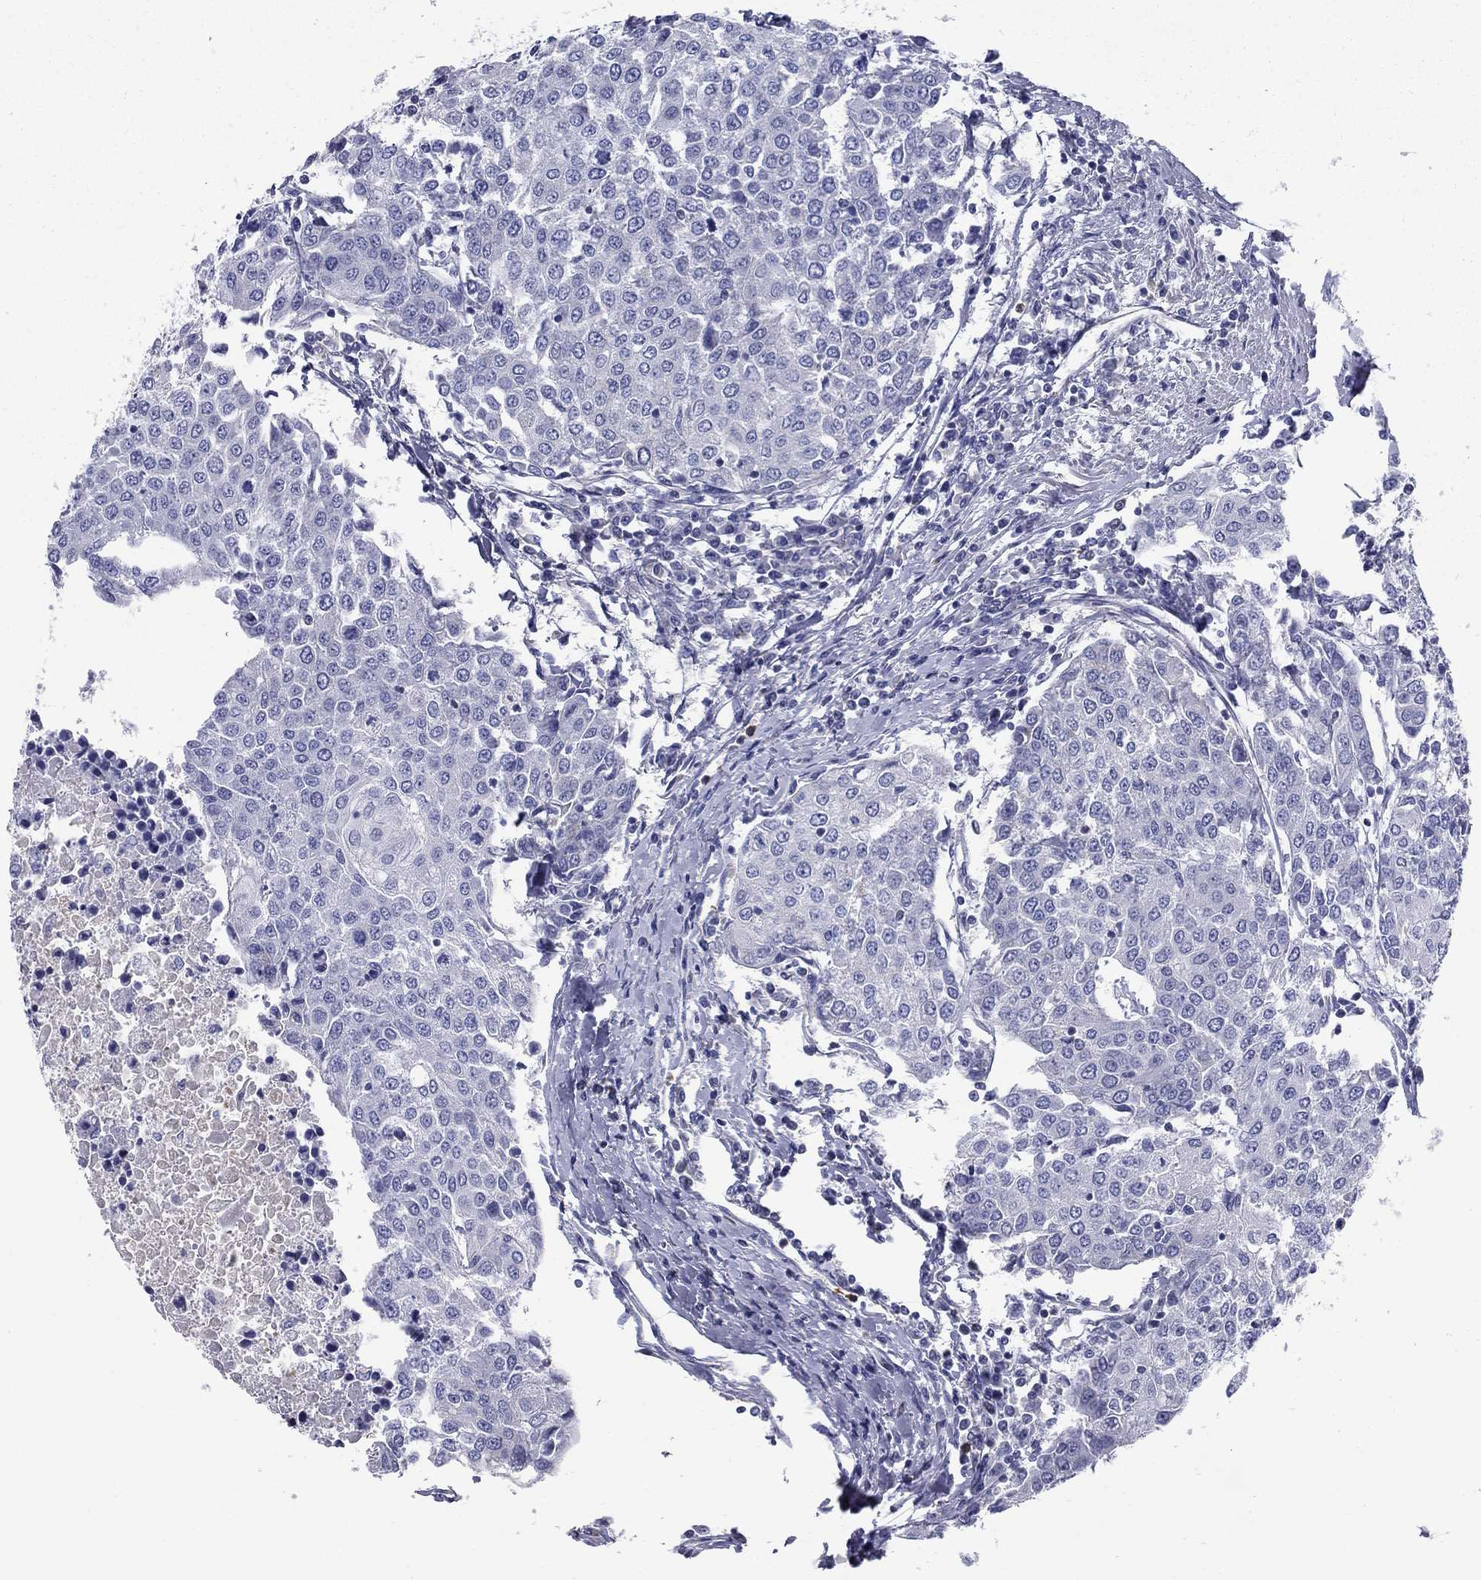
{"staining": {"intensity": "negative", "quantity": "none", "location": "none"}, "tissue": "urothelial cancer", "cell_type": "Tumor cells", "image_type": "cancer", "snomed": [{"axis": "morphology", "description": "Urothelial carcinoma, High grade"}, {"axis": "topography", "description": "Urinary bladder"}], "caption": "Immunohistochemistry of urothelial carcinoma (high-grade) exhibits no staining in tumor cells.", "gene": "NDUFA4L2", "patient": {"sex": "female", "age": 85}}